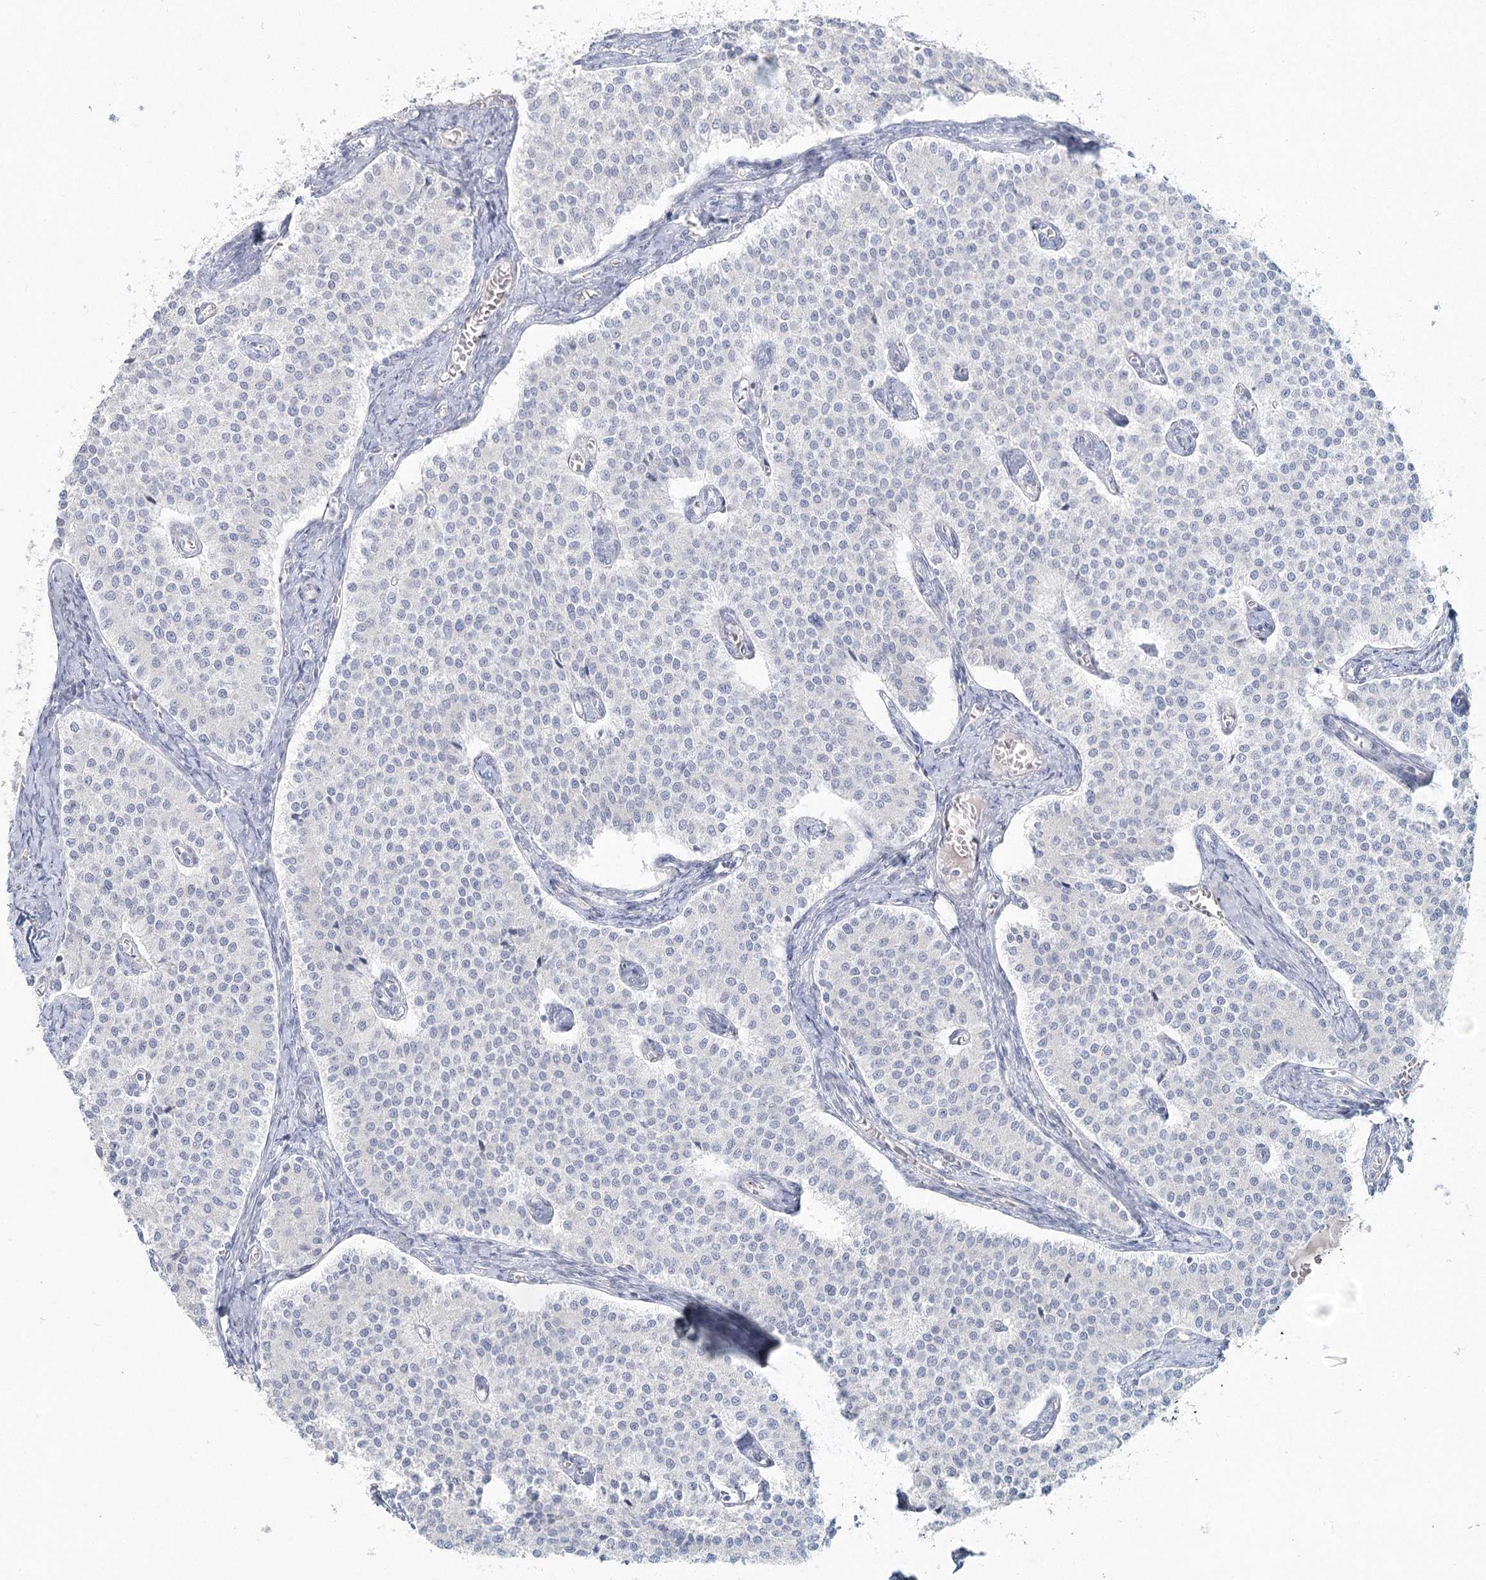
{"staining": {"intensity": "negative", "quantity": "none", "location": "none"}, "tissue": "carcinoid", "cell_type": "Tumor cells", "image_type": "cancer", "snomed": [{"axis": "morphology", "description": "Carcinoid, malignant, NOS"}, {"axis": "topography", "description": "Colon"}], "caption": "Human carcinoid stained for a protein using immunohistochemistry reveals no staining in tumor cells.", "gene": "LRP2BP", "patient": {"sex": "female", "age": 52}}